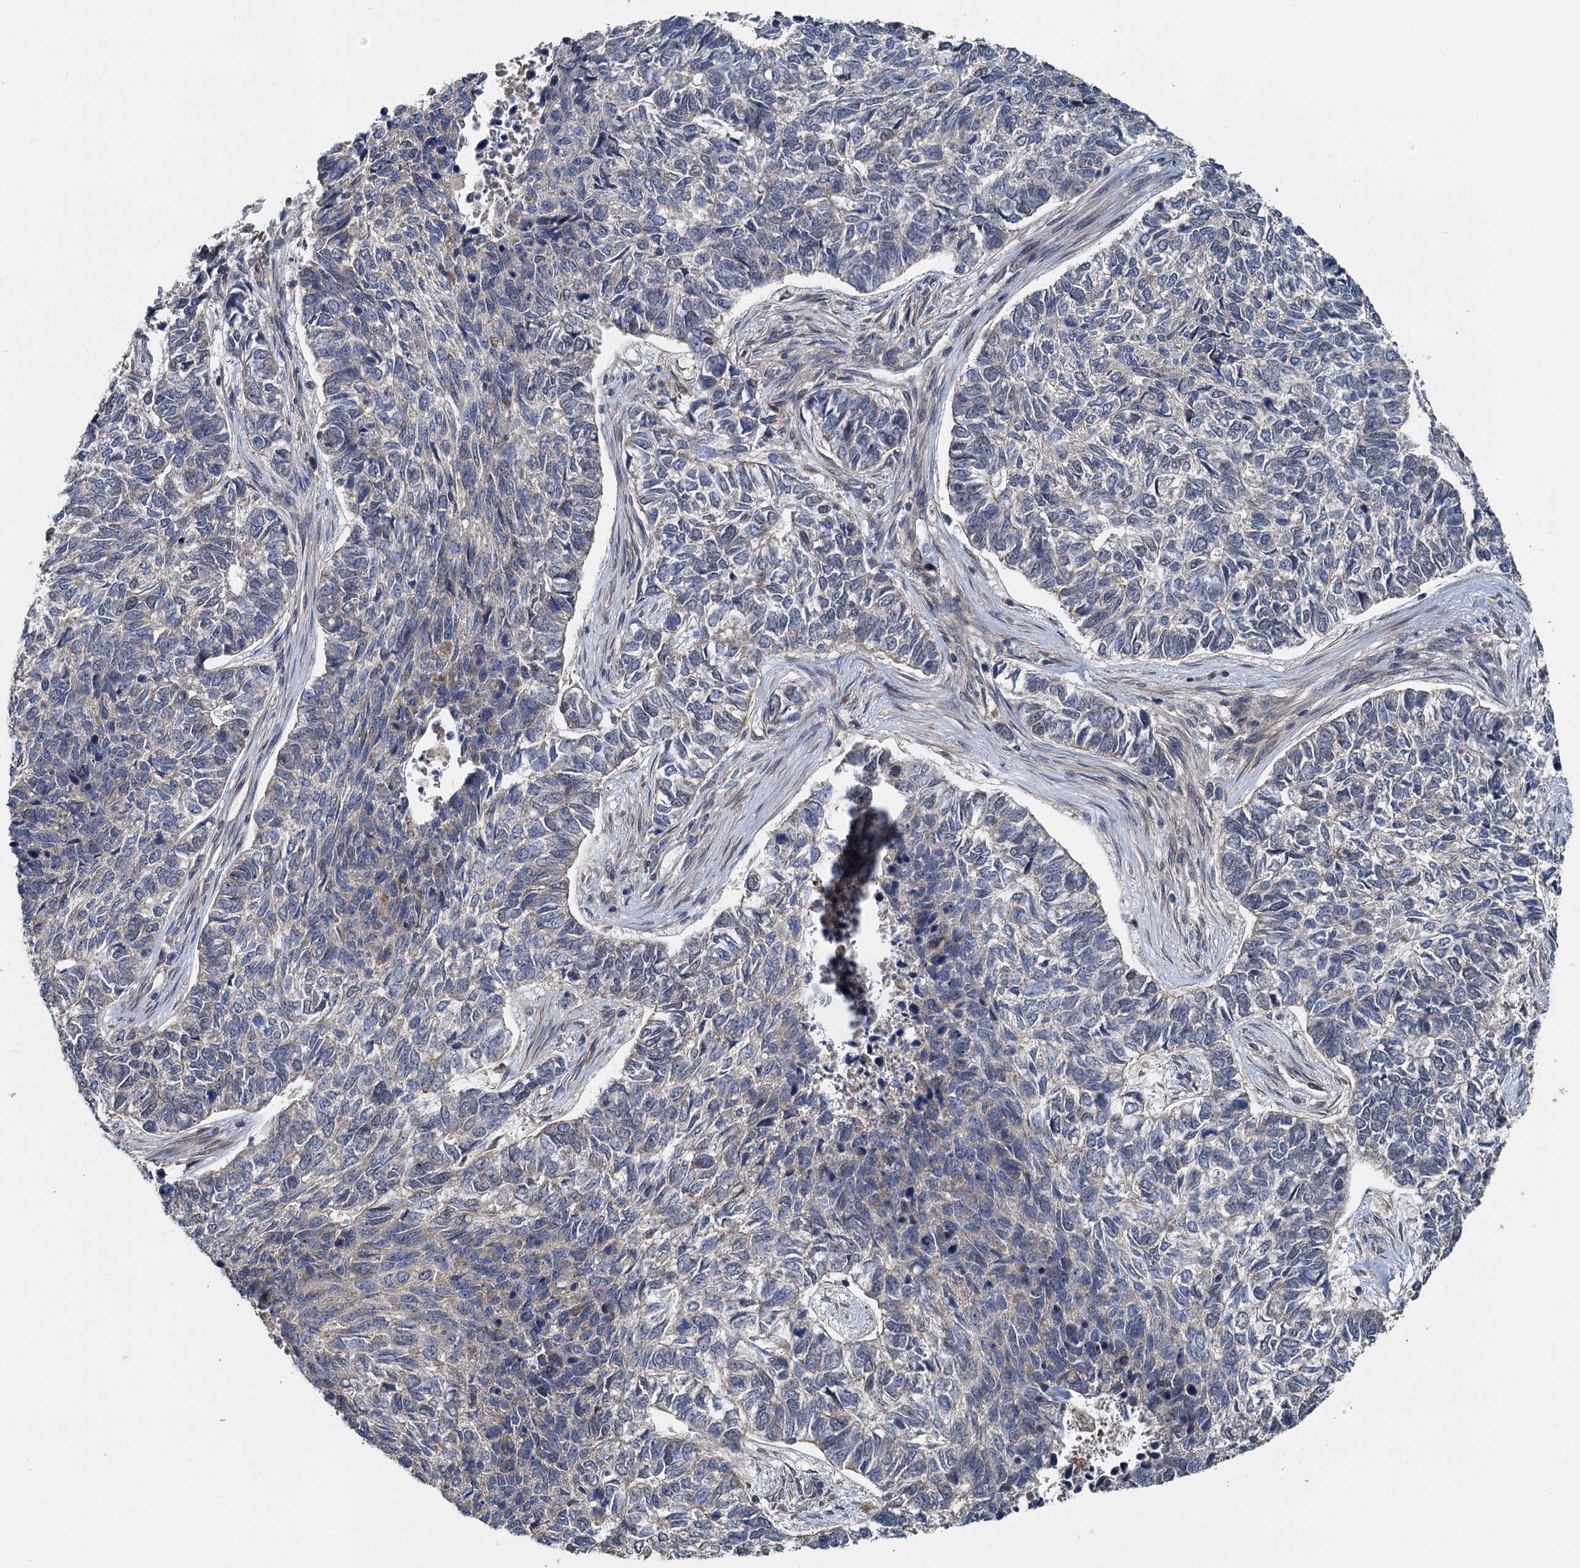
{"staining": {"intensity": "negative", "quantity": "none", "location": "none"}, "tissue": "skin cancer", "cell_type": "Tumor cells", "image_type": "cancer", "snomed": [{"axis": "morphology", "description": "Basal cell carcinoma"}, {"axis": "topography", "description": "Skin"}], "caption": "A histopathology image of human skin basal cell carcinoma is negative for staining in tumor cells.", "gene": "TEDC1", "patient": {"sex": "female", "age": 65}}